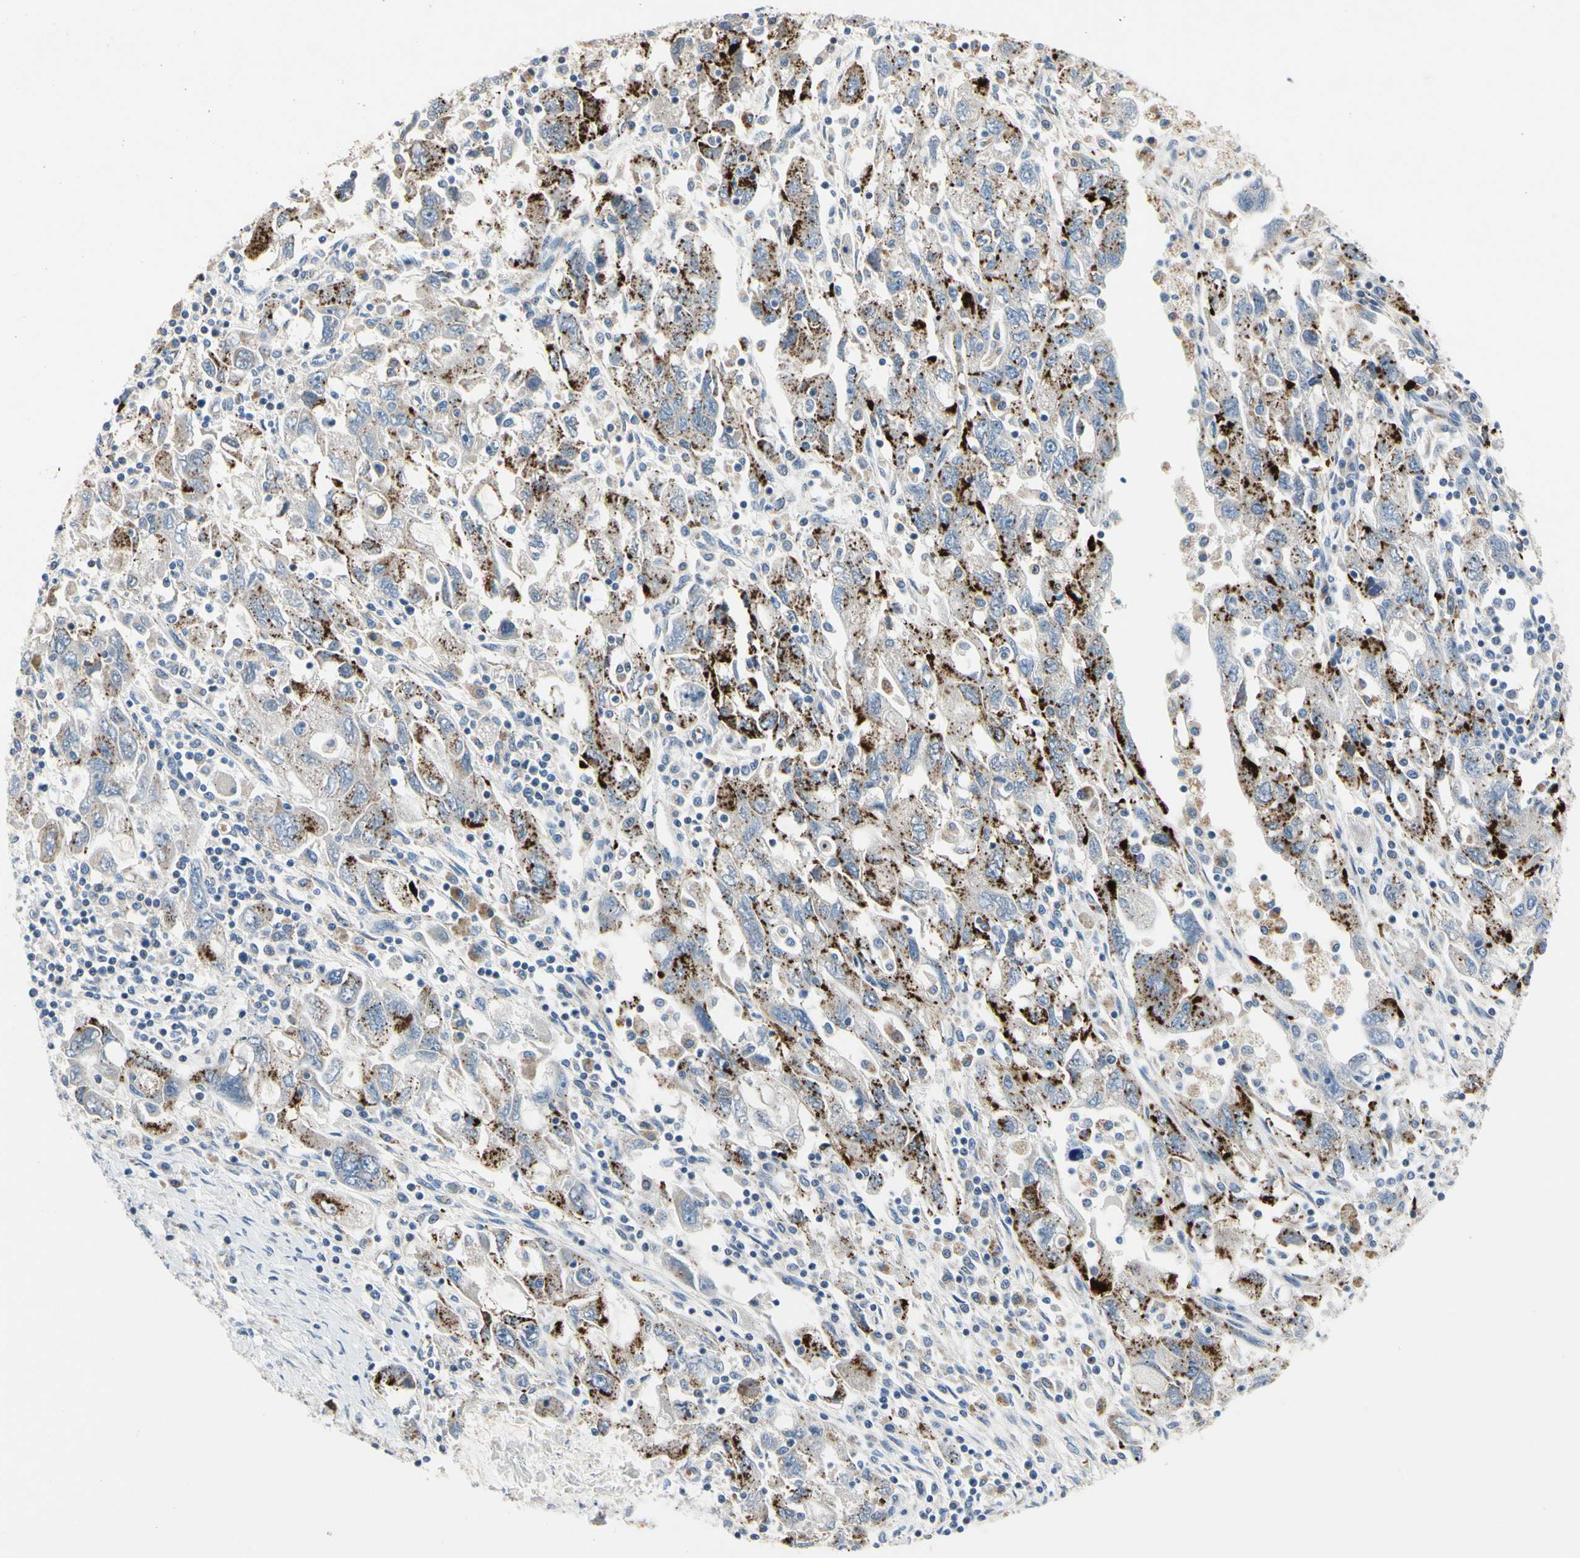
{"staining": {"intensity": "strong", "quantity": "<25%", "location": "cytoplasmic/membranous"}, "tissue": "ovarian cancer", "cell_type": "Tumor cells", "image_type": "cancer", "snomed": [{"axis": "morphology", "description": "Carcinoma, NOS"}, {"axis": "morphology", "description": "Cystadenocarcinoma, serous, NOS"}, {"axis": "topography", "description": "Ovary"}], "caption": "Brown immunohistochemical staining in human serous cystadenocarcinoma (ovarian) displays strong cytoplasmic/membranous expression in about <25% of tumor cells.", "gene": "RETSAT", "patient": {"sex": "female", "age": 69}}